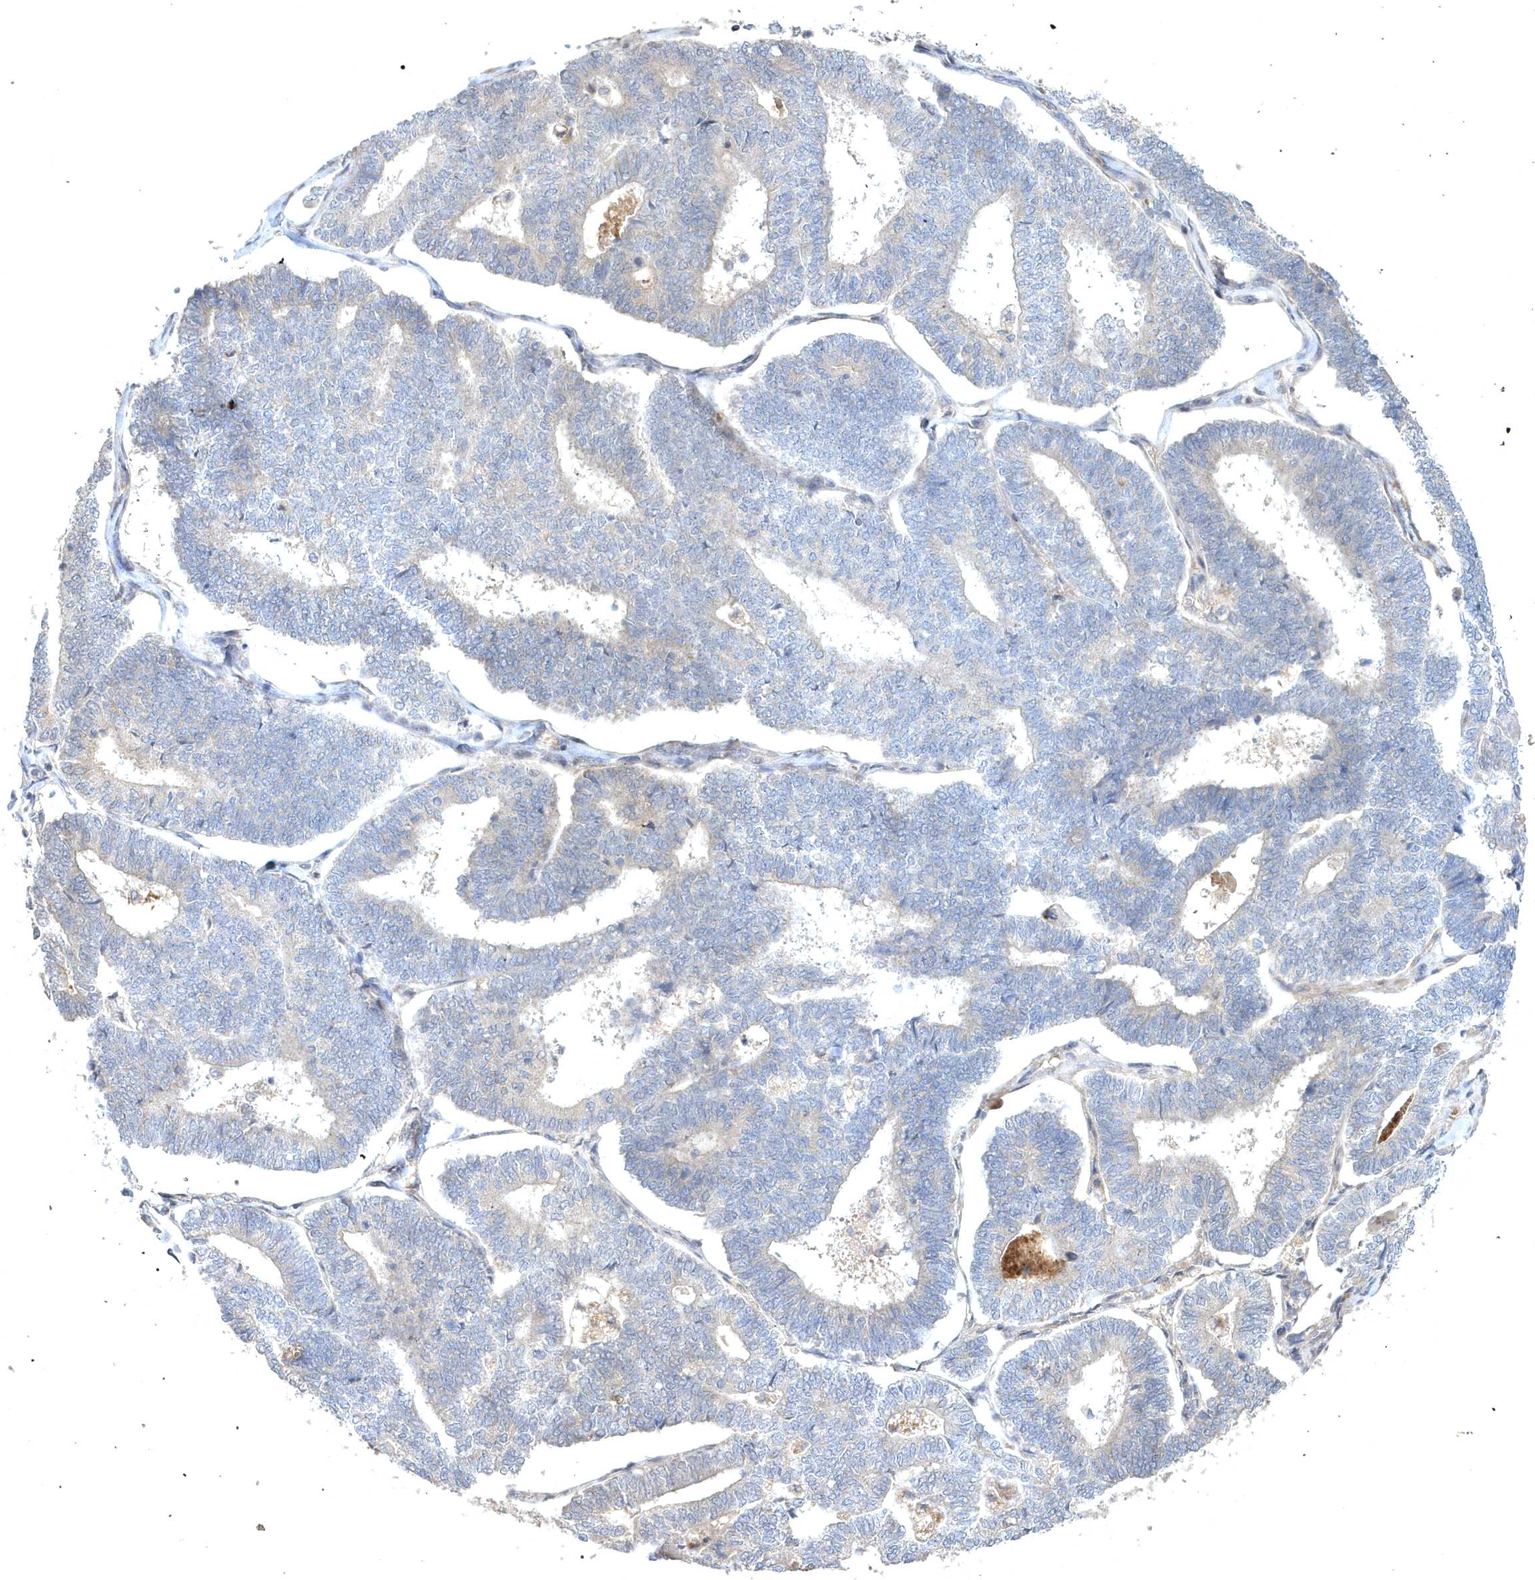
{"staining": {"intensity": "negative", "quantity": "none", "location": "none"}, "tissue": "endometrial cancer", "cell_type": "Tumor cells", "image_type": "cancer", "snomed": [{"axis": "morphology", "description": "Adenocarcinoma, NOS"}, {"axis": "topography", "description": "Endometrium"}], "caption": "There is no significant expression in tumor cells of endometrial adenocarcinoma.", "gene": "HMGCS1", "patient": {"sex": "female", "age": 70}}